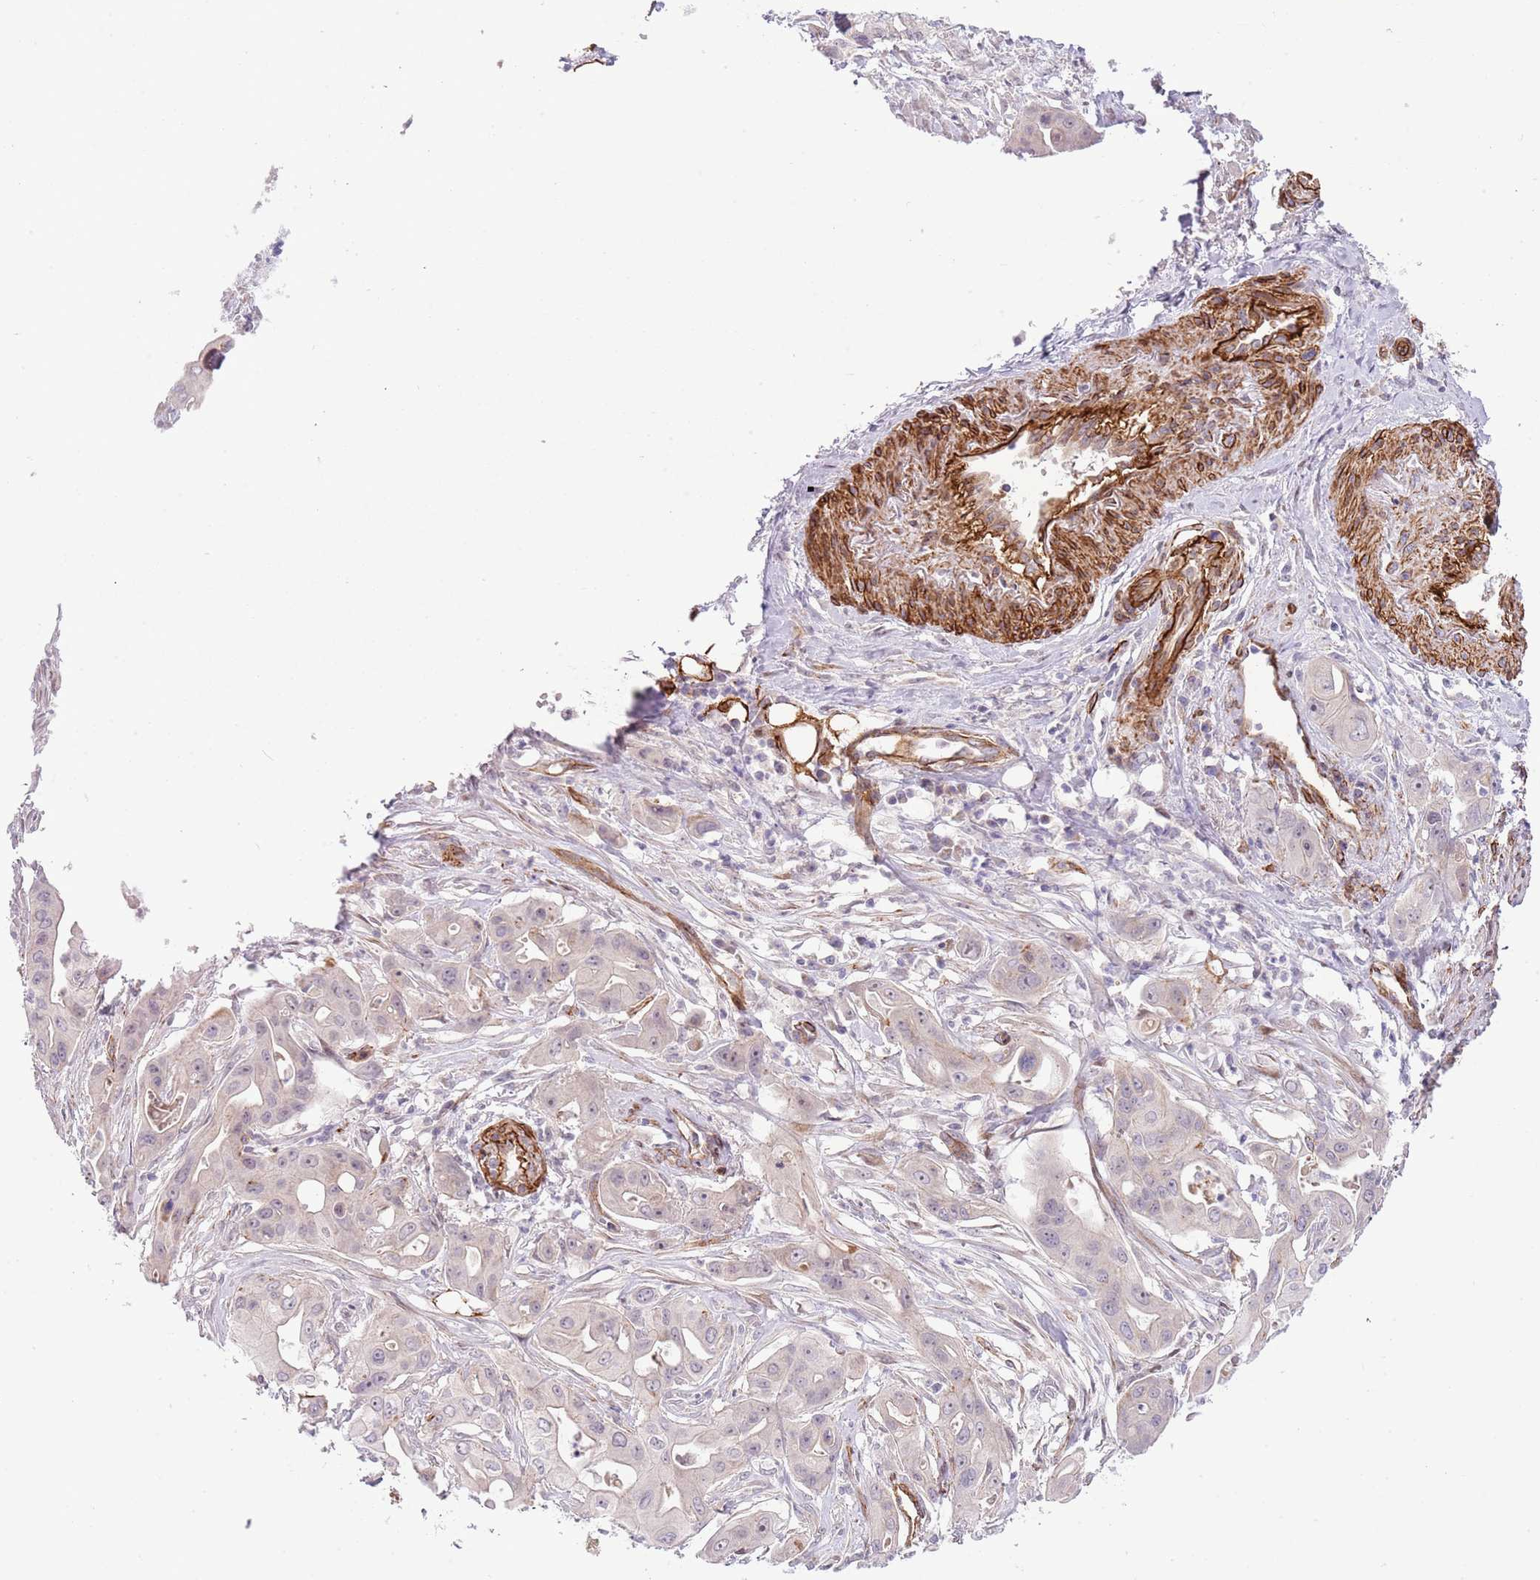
{"staining": {"intensity": "negative", "quantity": "none", "location": "none"}, "tissue": "ovarian cancer", "cell_type": "Tumor cells", "image_type": "cancer", "snomed": [{"axis": "morphology", "description": "Cystadenocarcinoma, mucinous, NOS"}, {"axis": "topography", "description": "Ovary"}], "caption": "IHC micrograph of ovarian cancer (mucinous cystadenocarcinoma) stained for a protein (brown), which displays no expression in tumor cells.", "gene": "NEK3", "patient": {"sex": "female", "age": 70}}